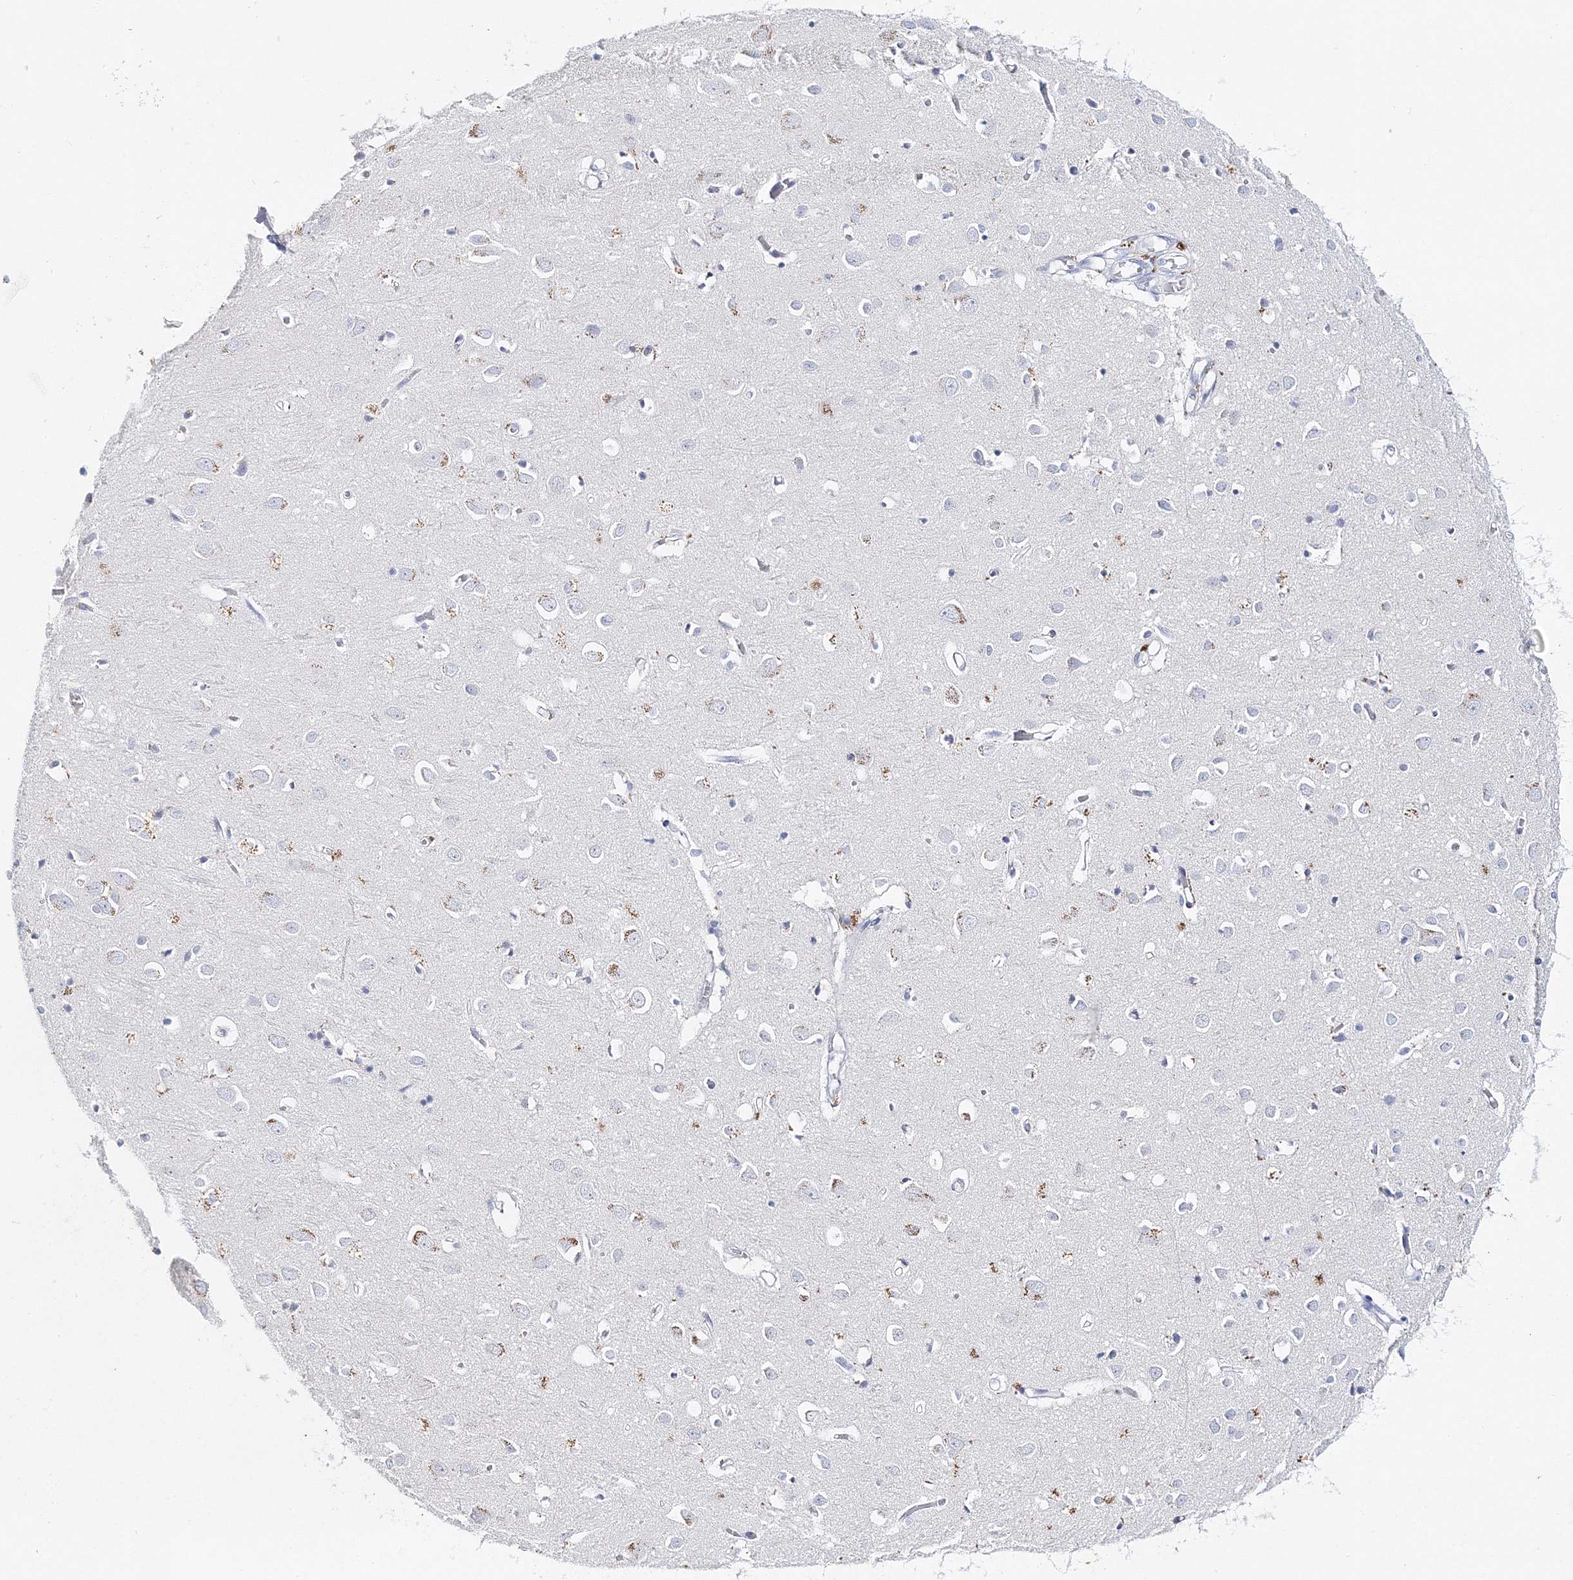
{"staining": {"intensity": "negative", "quantity": "none", "location": "none"}, "tissue": "cerebral cortex", "cell_type": "Endothelial cells", "image_type": "normal", "snomed": [{"axis": "morphology", "description": "Normal tissue, NOS"}, {"axis": "topography", "description": "Cerebral cortex"}], "caption": "Immunohistochemistry of benign cerebral cortex demonstrates no positivity in endothelial cells.", "gene": "MYOZ2", "patient": {"sex": "female", "age": 64}}